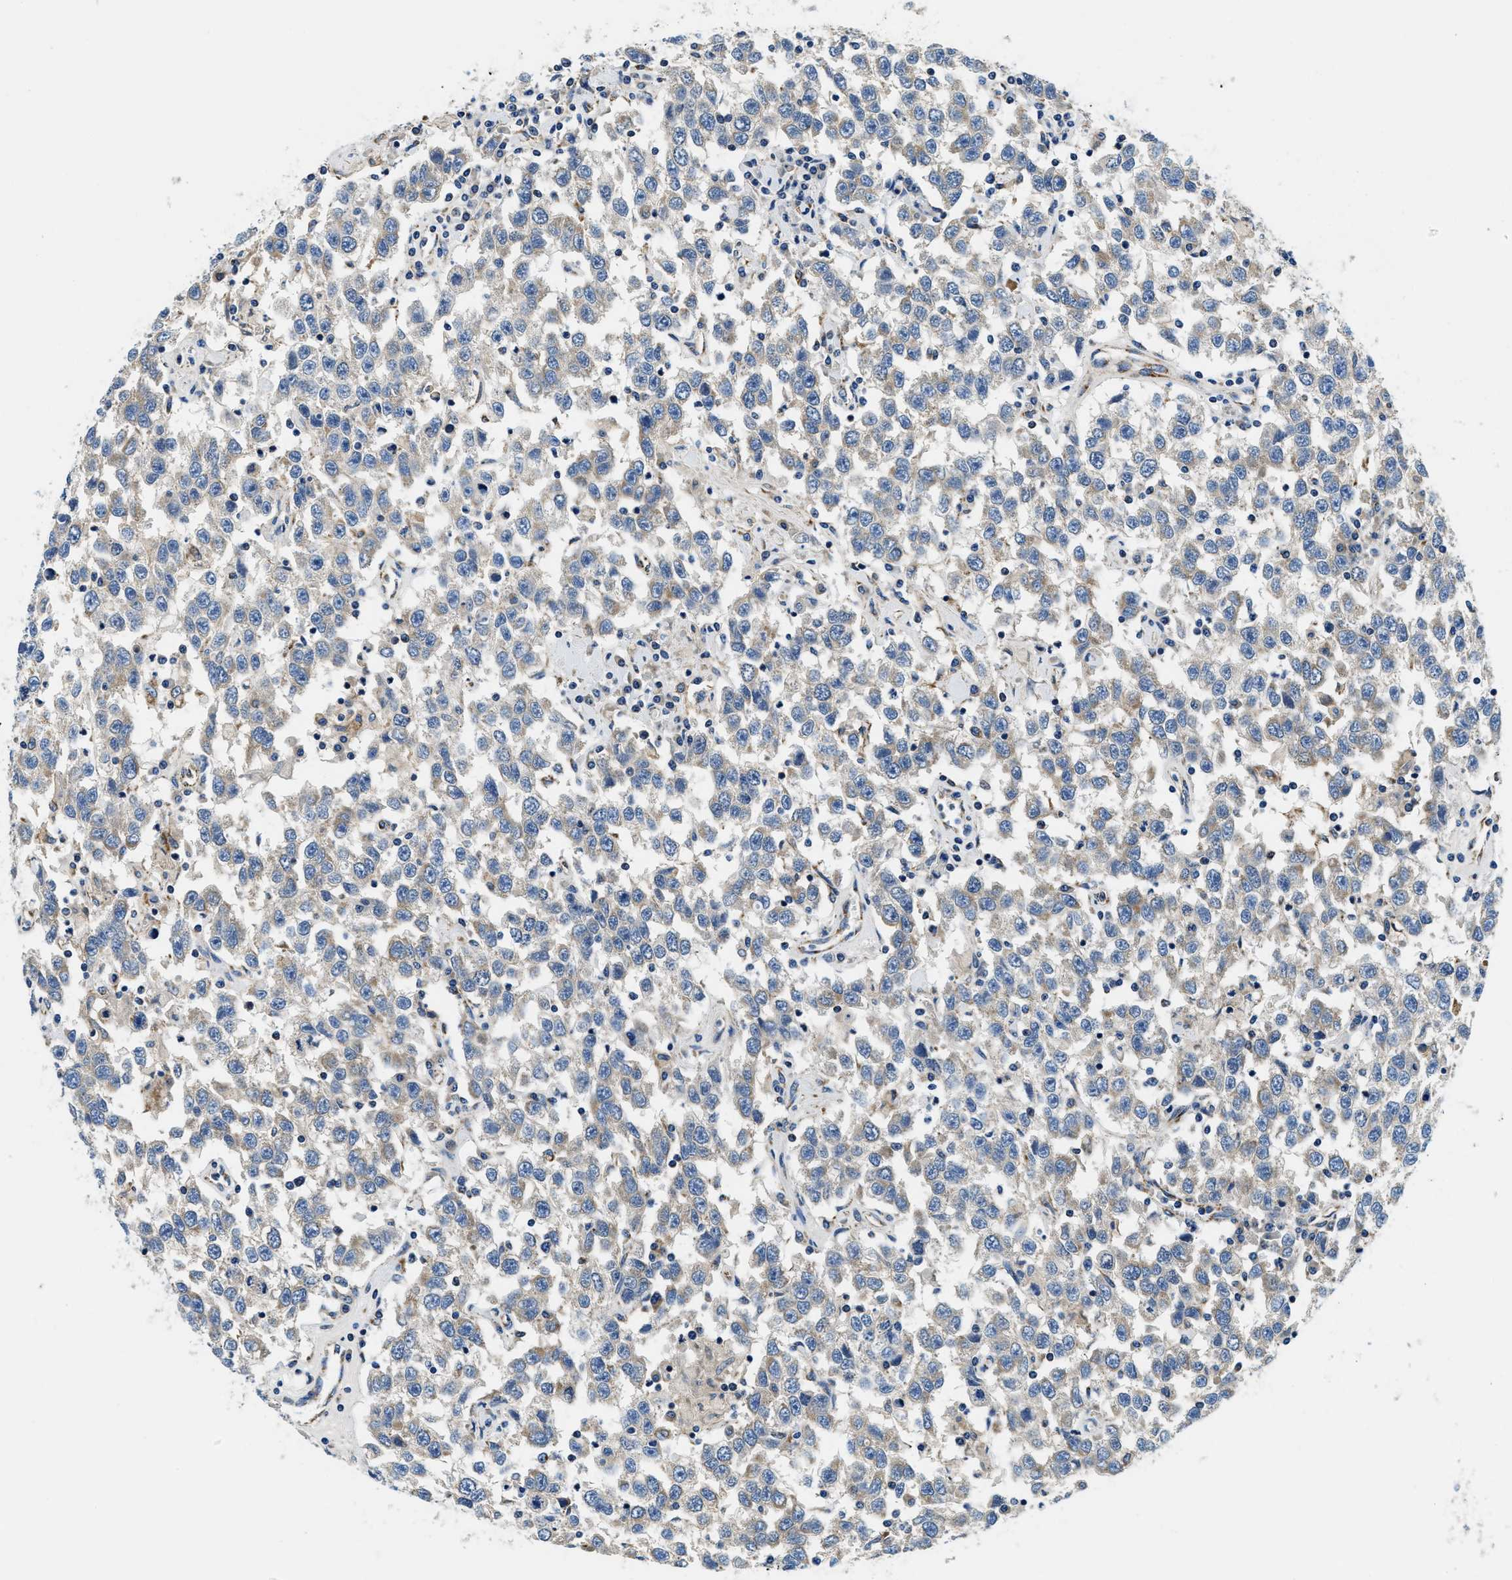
{"staining": {"intensity": "weak", "quantity": "25%-75%", "location": "cytoplasmic/membranous"}, "tissue": "testis cancer", "cell_type": "Tumor cells", "image_type": "cancer", "snomed": [{"axis": "morphology", "description": "Seminoma, NOS"}, {"axis": "topography", "description": "Testis"}], "caption": "Immunohistochemistry (IHC) image of neoplastic tissue: testis seminoma stained using immunohistochemistry demonstrates low levels of weak protein expression localized specifically in the cytoplasmic/membranous of tumor cells, appearing as a cytoplasmic/membranous brown color.", "gene": "SAMD4B", "patient": {"sex": "male", "age": 41}}